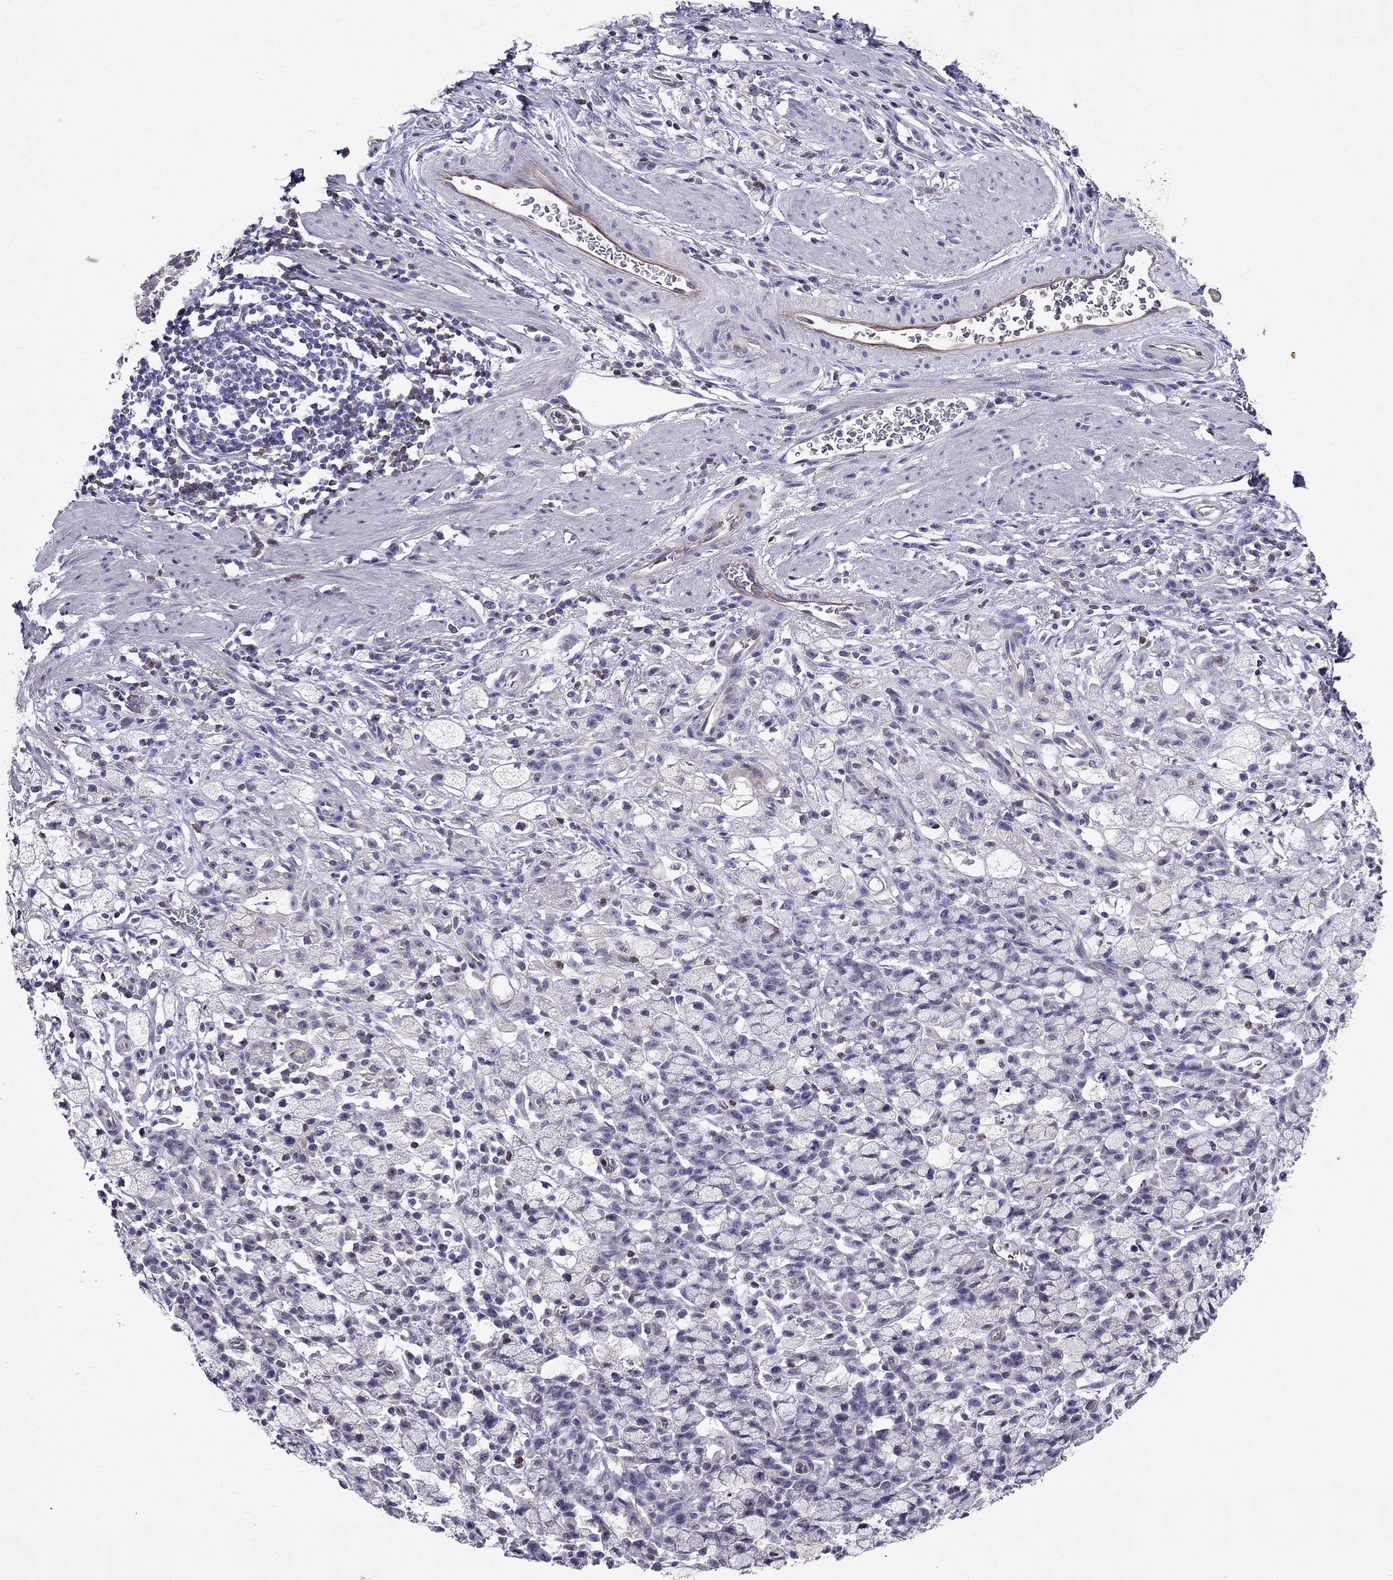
{"staining": {"intensity": "negative", "quantity": "none", "location": "none"}, "tissue": "stomach cancer", "cell_type": "Tumor cells", "image_type": "cancer", "snomed": [{"axis": "morphology", "description": "Adenocarcinoma, NOS"}, {"axis": "topography", "description": "Stomach"}], "caption": "IHC histopathology image of adenocarcinoma (stomach) stained for a protein (brown), which demonstrates no positivity in tumor cells. (Brightfield microscopy of DAB immunohistochemistry (IHC) at high magnification).", "gene": "AAK1", "patient": {"sex": "male", "age": 58}}